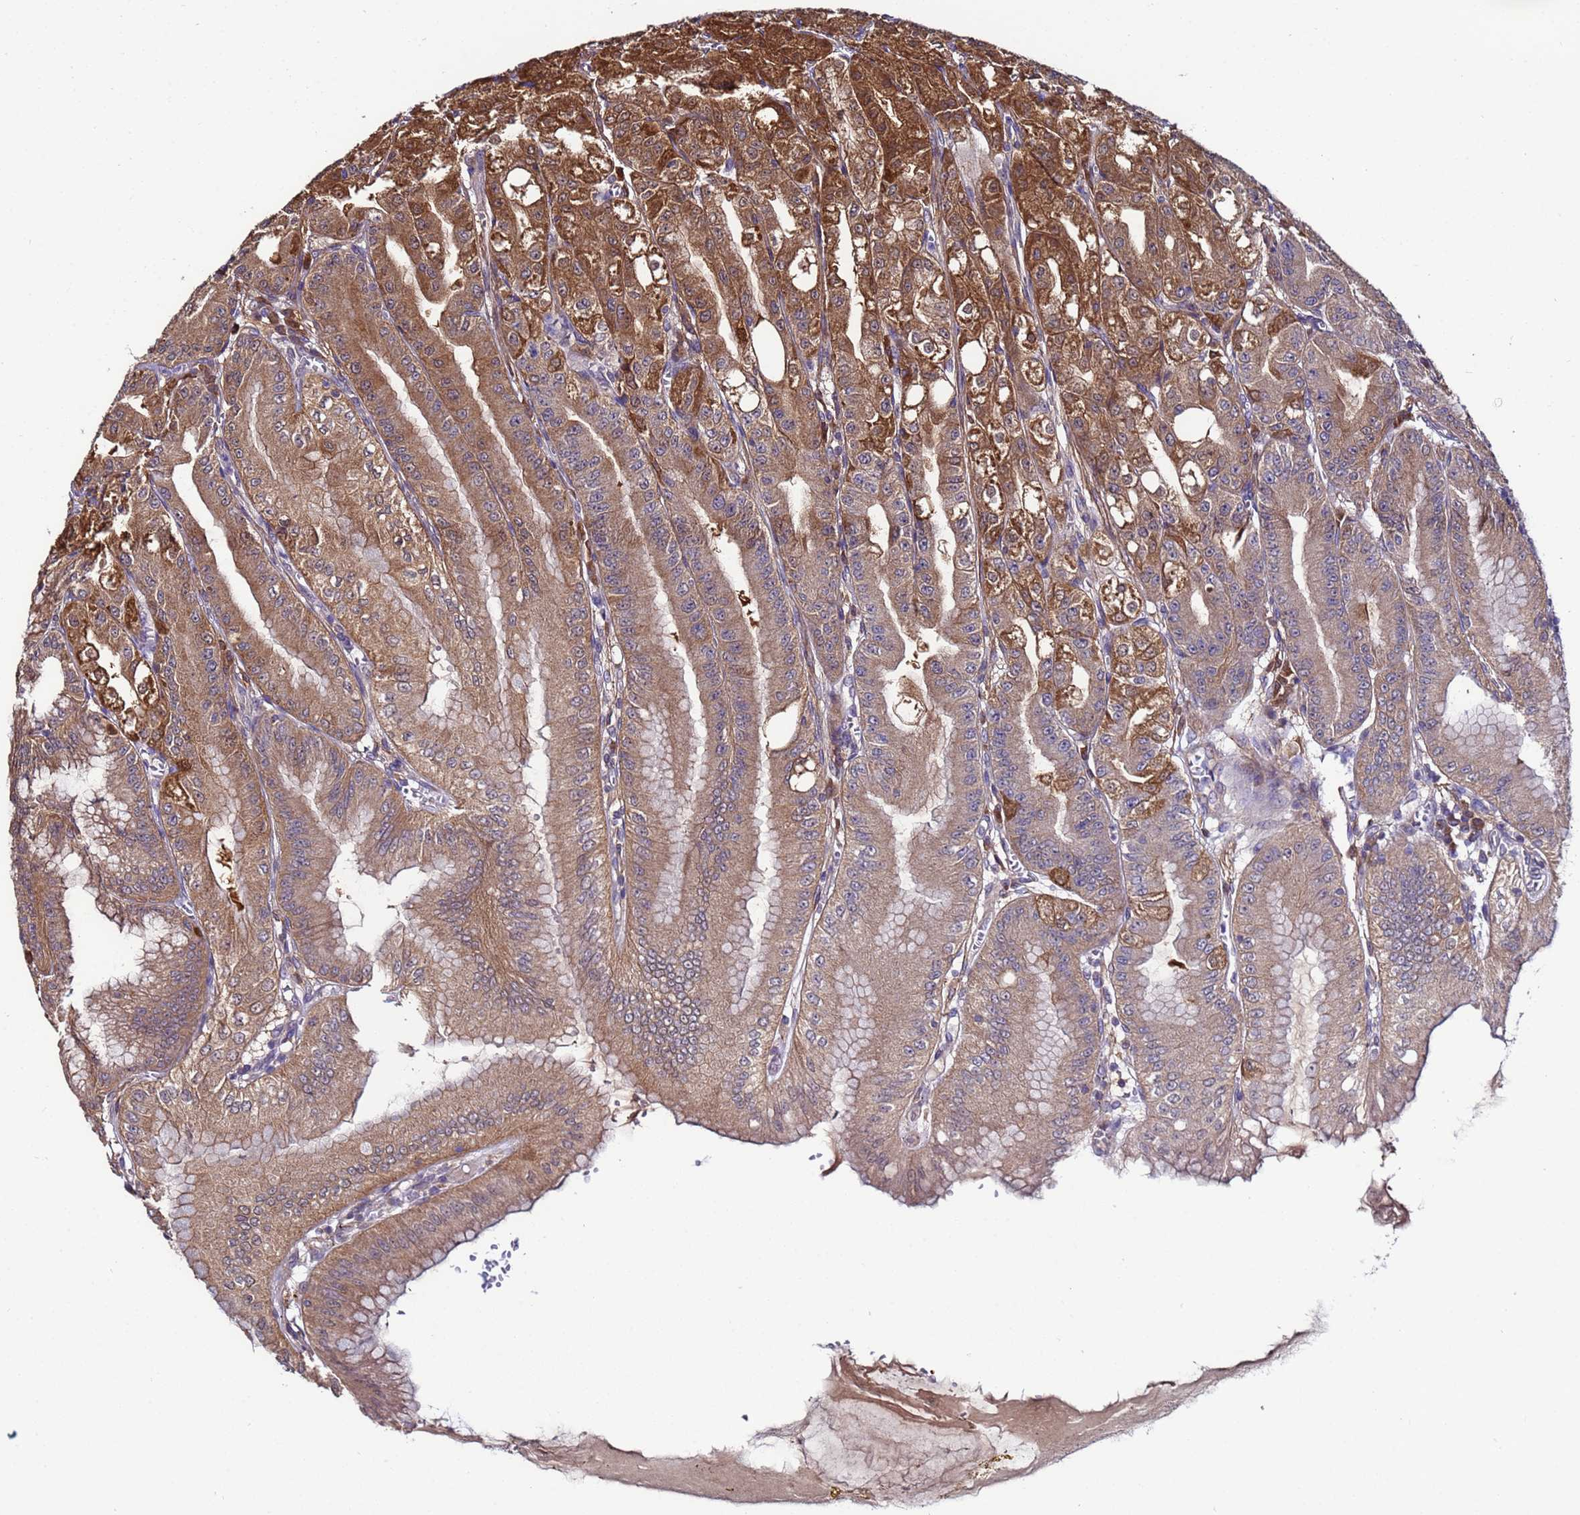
{"staining": {"intensity": "strong", "quantity": "25%-75%", "location": "cytoplasmic/membranous"}, "tissue": "stomach", "cell_type": "Glandular cells", "image_type": "normal", "snomed": [{"axis": "morphology", "description": "Normal tissue, NOS"}, {"axis": "topography", "description": "Stomach, upper"}, {"axis": "topography", "description": "Stomach, lower"}], "caption": "Immunohistochemical staining of benign human stomach displays high levels of strong cytoplasmic/membranous staining in about 25%-75% of glandular cells.", "gene": "NAXE", "patient": {"sex": "male", "age": 71}}